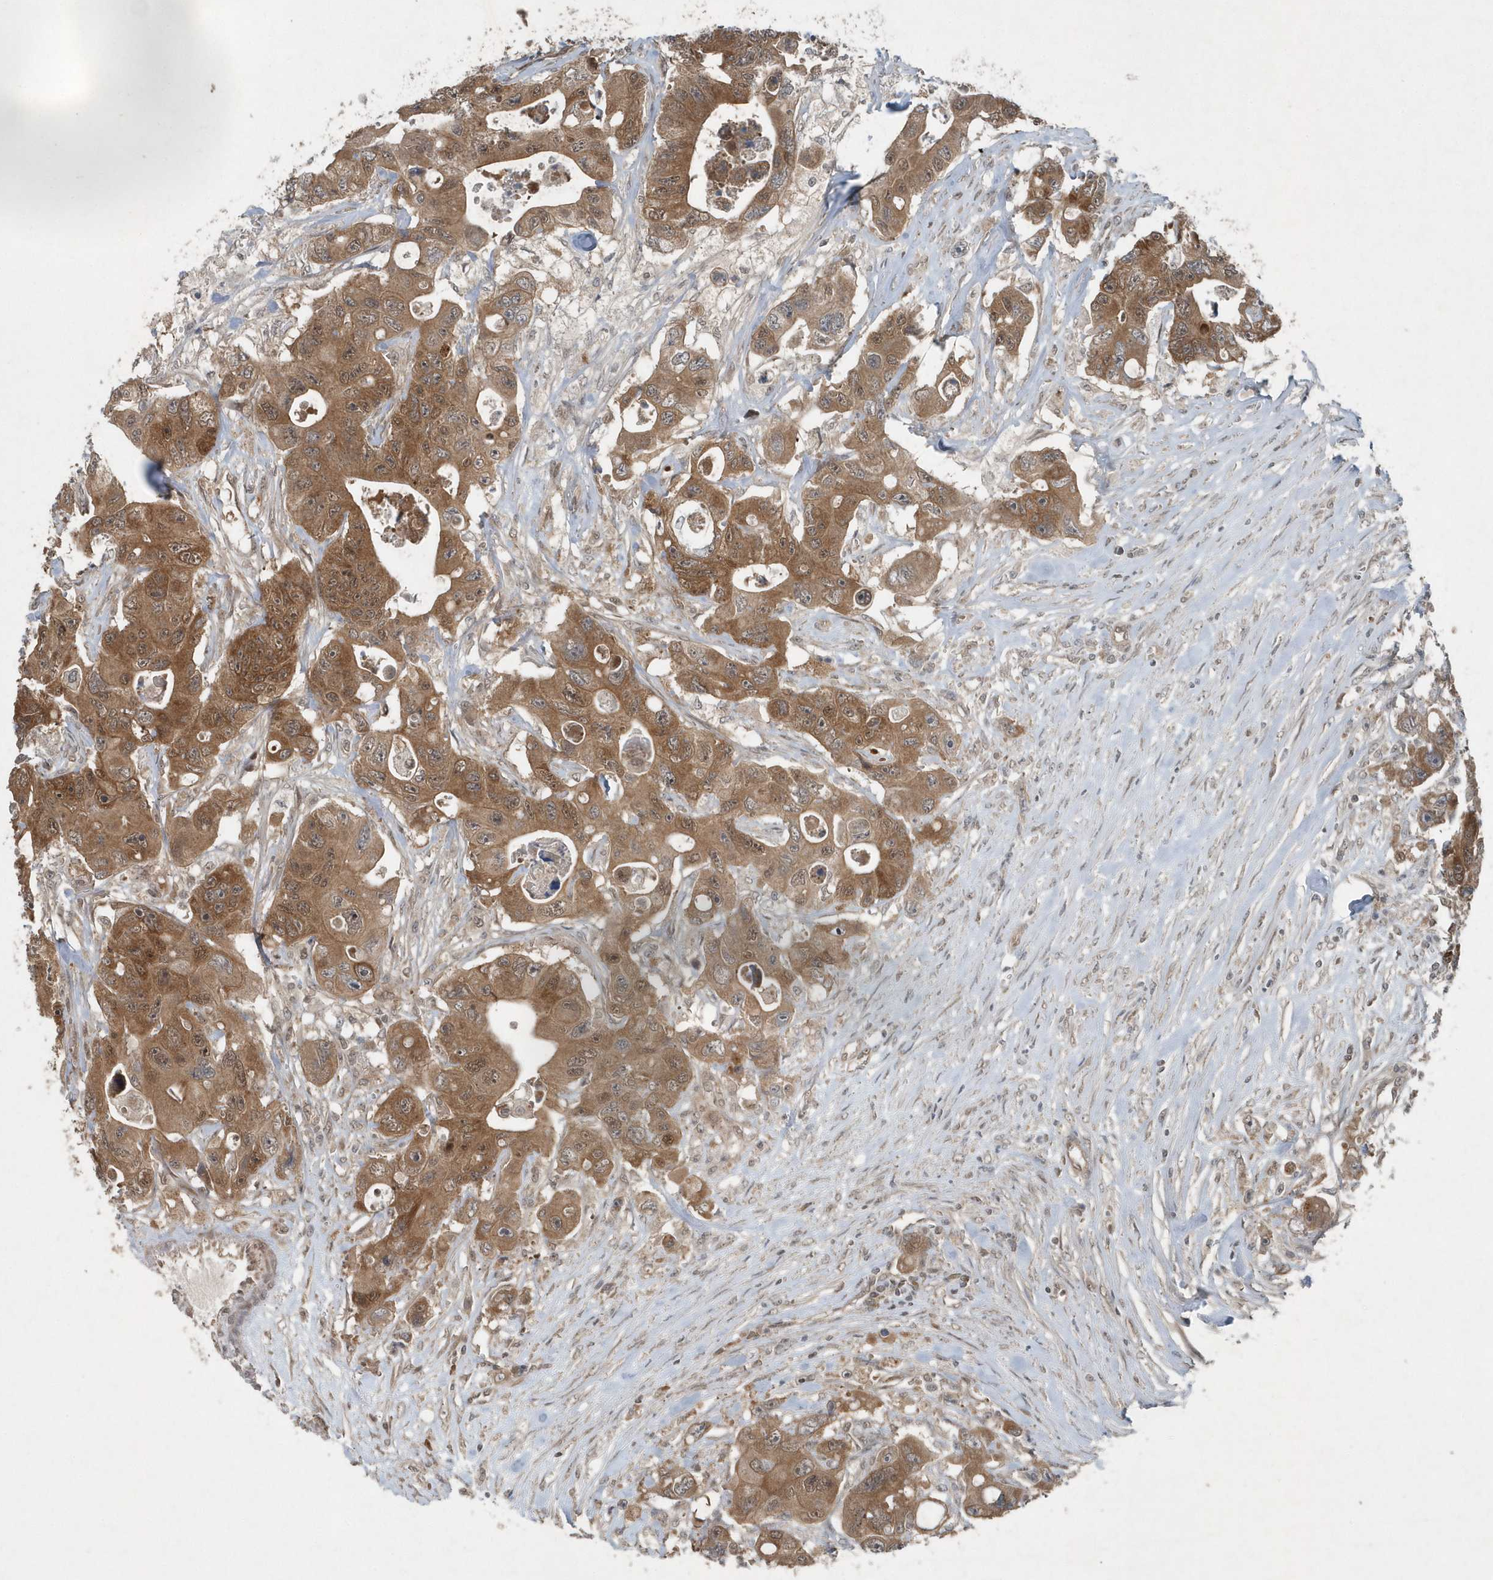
{"staining": {"intensity": "moderate", "quantity": ">75%", "location": "cytoplasmic/membranous"}, "tissue": "colorectal cancer", "cell_type": "Tumor cells", "image_type": "cancer", "snomed": [{"axis": "morphology", "description": "Adenocarcinoma, NOS"}, {"axis": "topography", "description": "Colon"}], "caption": "Protein staining of colorectal adenocarcinoma tissue shows moderate cytoplasmic/membranous positivity in about >75% of tumor cells. (DAB IHC, brown staining for protein, blue staining for nuclei).", "gene": "QTRT2", "patient": {"sex": "female", "age": 46}}